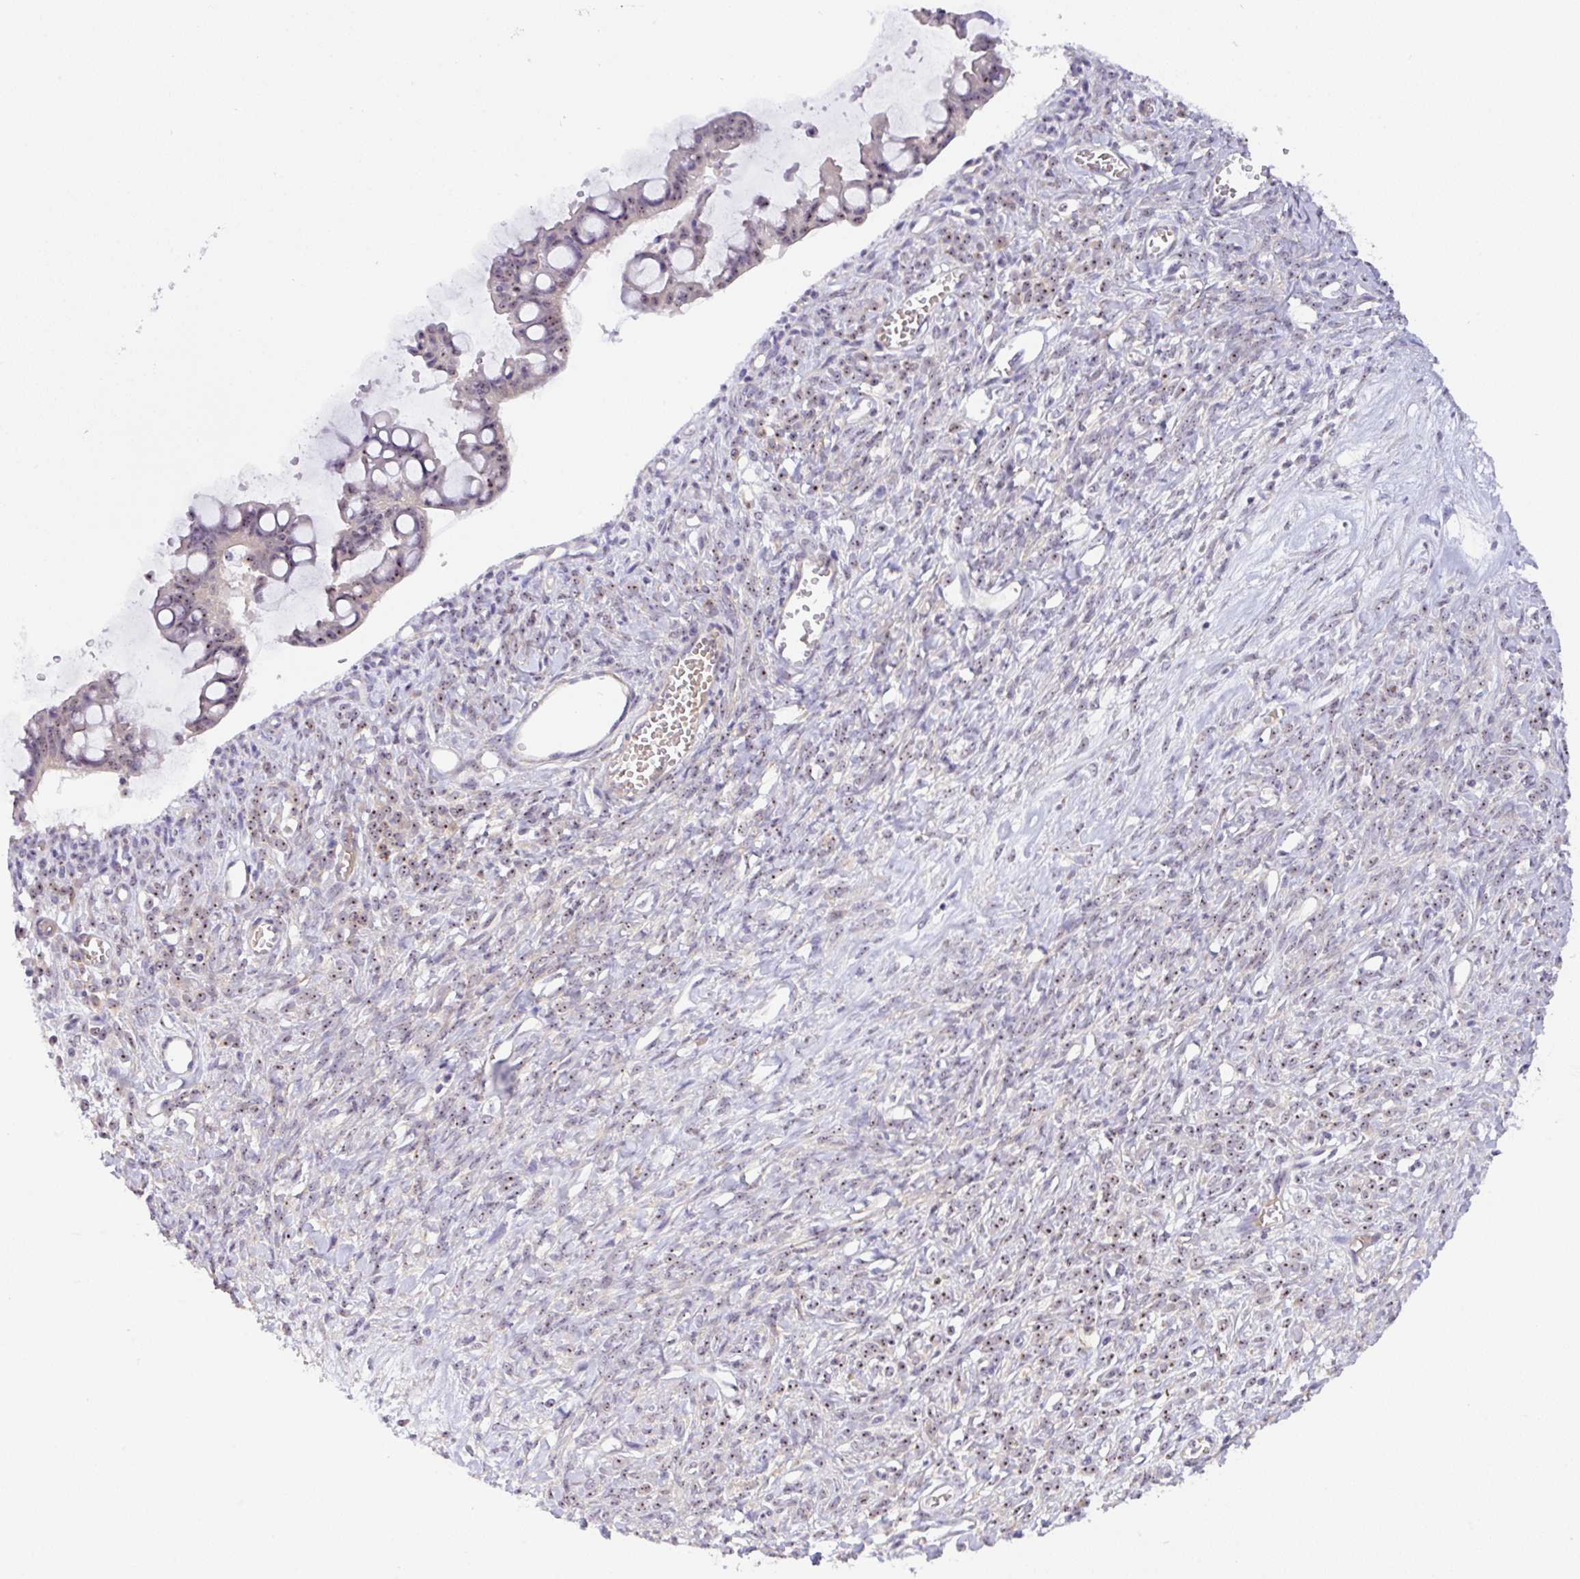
{"staining": {"intensity": "weak", "quantity": "25%-75%", "location": "nuclear"}, "tissue": "ovarian cancer", "cell_type": "Tumor cells", "image_type": "cancer", "snomed": [{"axis": "morphology", "description": "Cystadenocarcinoma, mucinous, NOS"}, {"axis": "topography", "description": "Ovary"}], "caption": "The micrograph exhibits staining of ovarian cancer (mucinous cystadenocarcinoma), revealing weak nuclear protein expression (brown color) within tumor cells.", "gene": "MXRA8", "patient": {"sex": "female", "age": 73}}